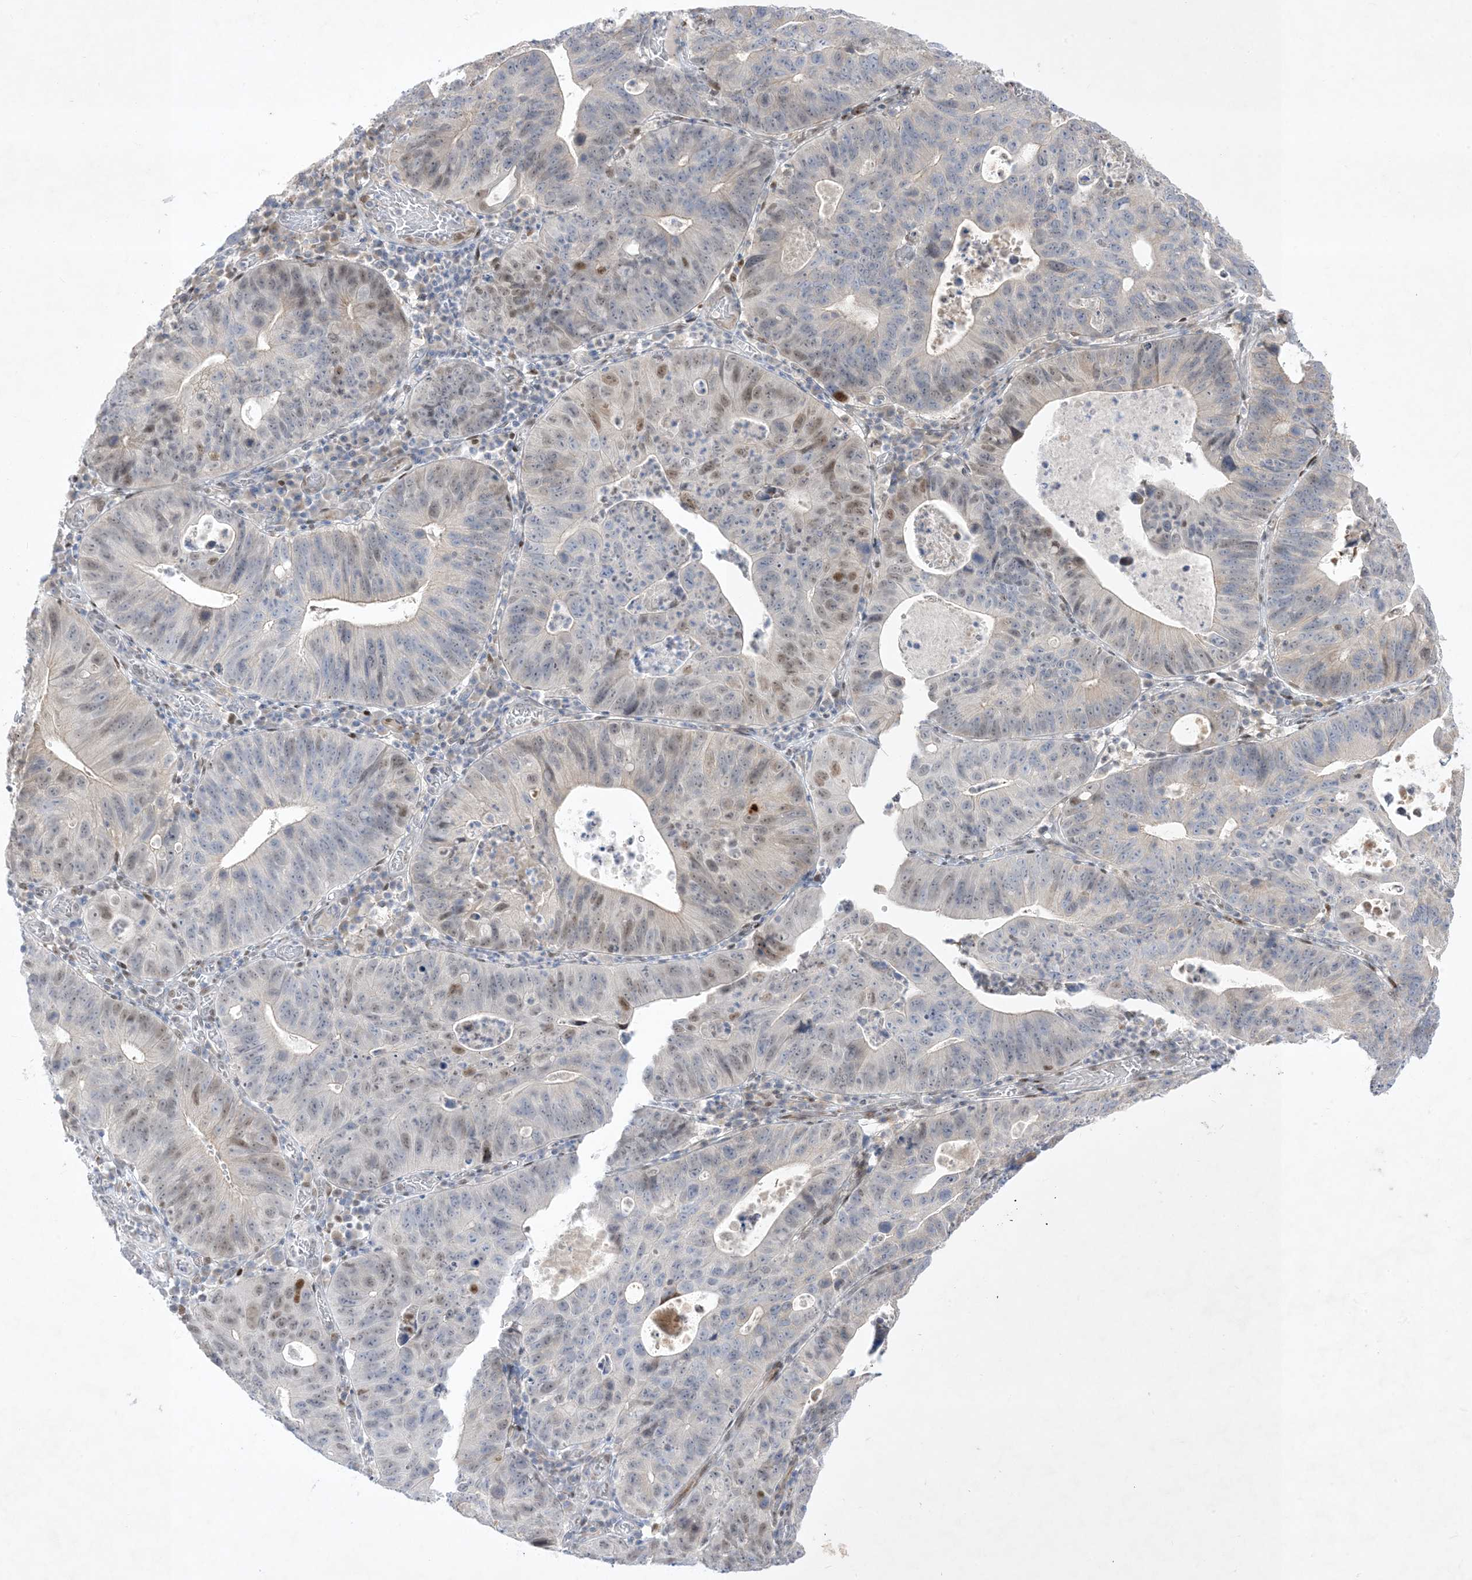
{"staining": {"intensity": "moderate", "quantity": "<25%", "location": "nuclear"}, "tissue": "stomach cancer", "cell_type": "Tumor cells", "image_type": "cancer", "snomed": [{"axis": "morphology", "description": "Adenocarcinoma, NOS"}, {"axis": "topography", "description": "Stomach"}], "caption": "The micrograph displays immunohistochemical staining of adenocarcinoma (stomach). There is moderate nuclear expression is present in approximately <25% of tumor cells.", "gene": "BHLHE40", "patient": {"sex": "male", "age": 59}}